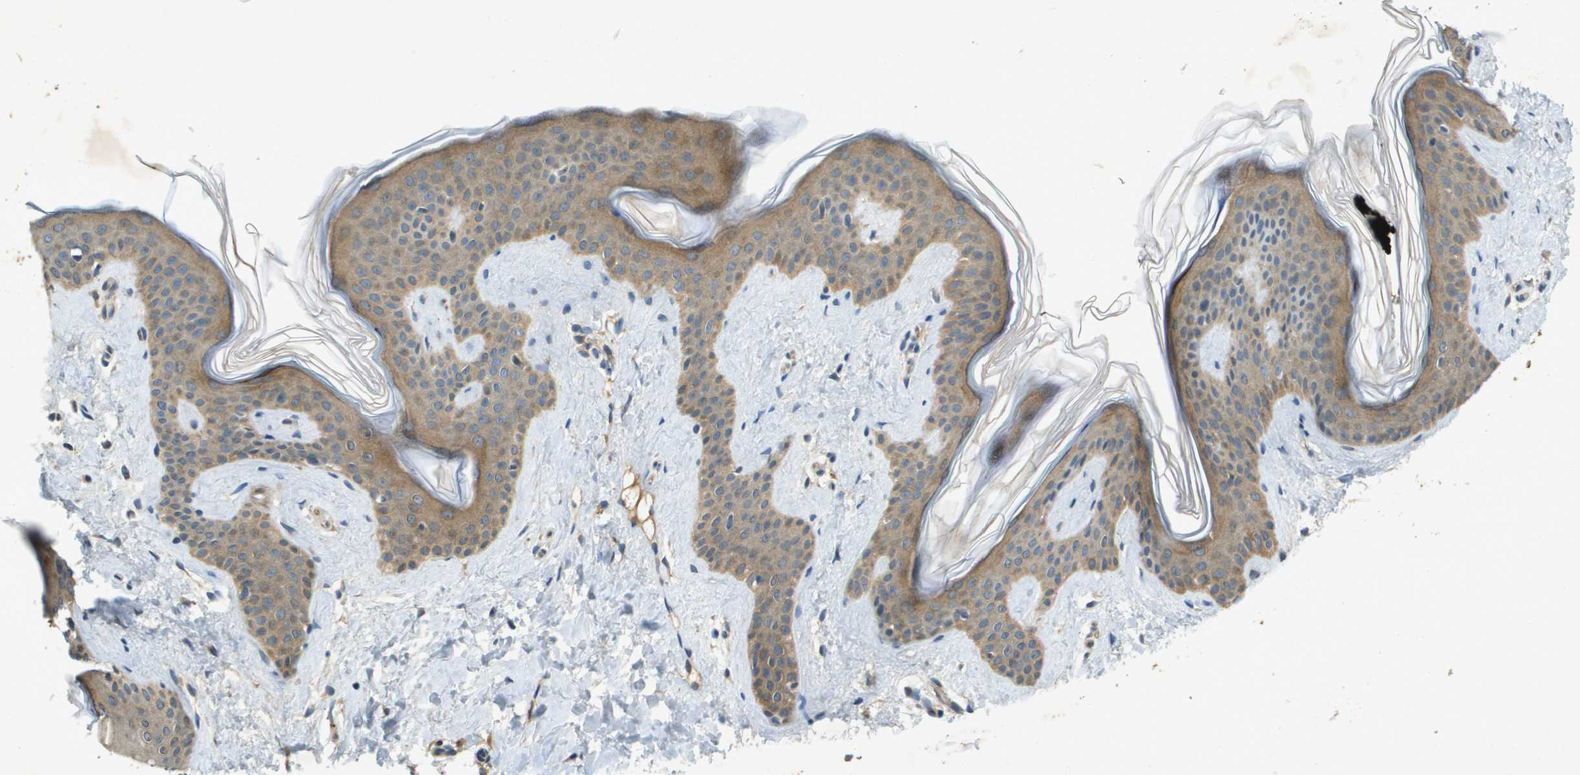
{"staining": {"intensity": "weak", "quantity": ">75%", "location": "cytoplasmic/membranous"}, "tissue": "skin", "cell_type": "Fibroblasts", "image_type": "normal", "snomed": [{"axis": "morphology", "description": "Normal tissue, NOS"}, {"axis": "topography", "description": "Skin"}], "caption": "Skin was stained to show a protein in brown. There is low levels of weak cytoplasmic/membranous expression in approximately >75% of fibroblasts. (DAB IHC, brown staining for protein, blue staining for nuclei).", "gene": "PGAP3", "patient": {"sex": "female", "age": 17}}